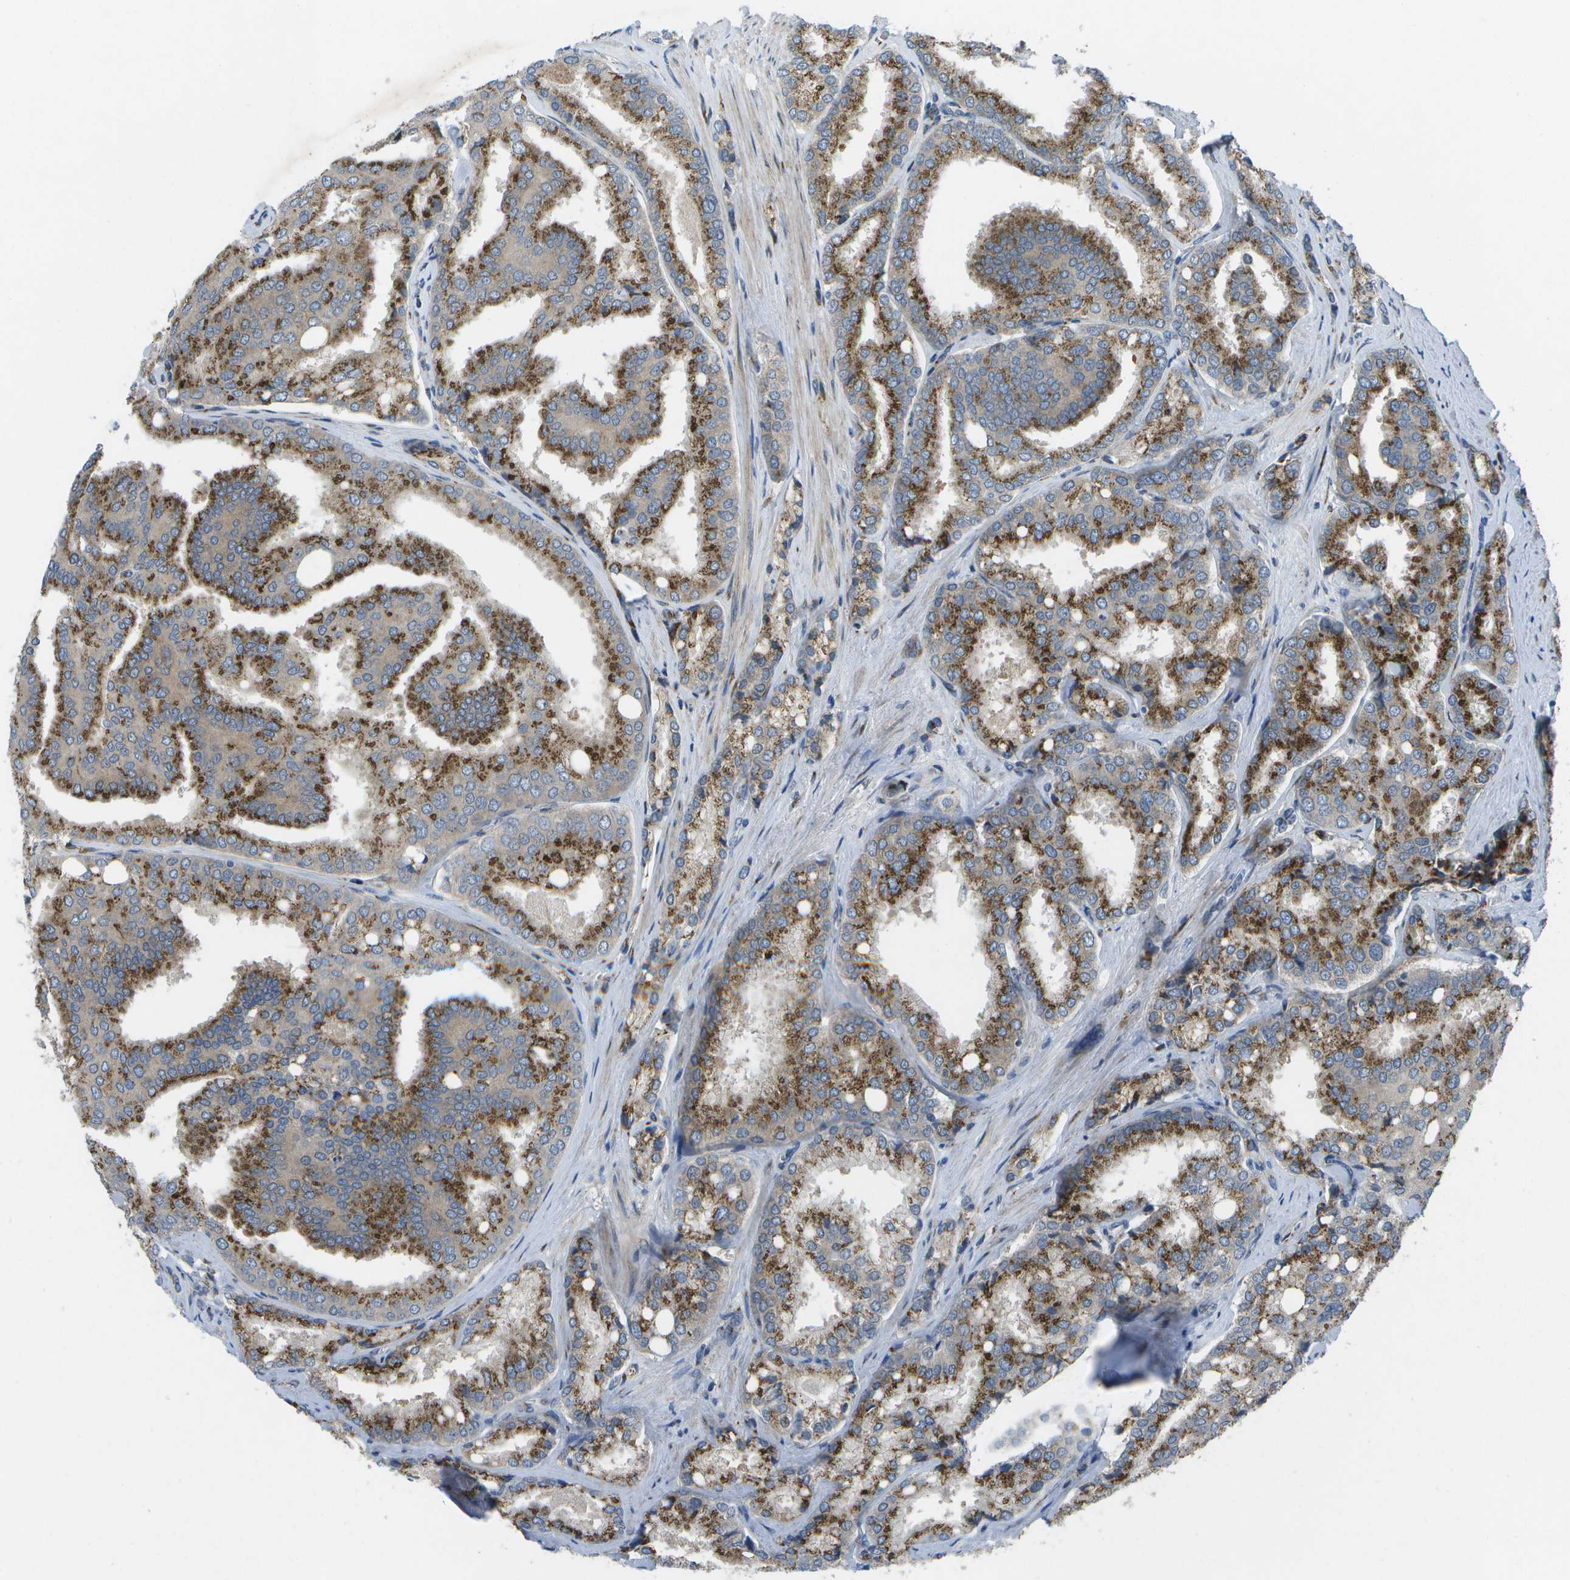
{"staining": {"intensity": "moderate", "quantity": ">75%", "location": "cytoplasmic/membranous"}, "tissue": "prostate cancer", "cell_type": "Tumor cells", "image_type": "cancer", "snomed": [{"axis": "morphology", "description": "Adenocarcinoma, High grade"}, {"axis": "topography", "description": "Prostate"}], "caption": "A photomicrograph of human prostate cancer stained for a protein demonstrates moderate cytoplasmic/membranous brown staining in tumor cells. (IHC, brightfield microscopy, high magnification).", "gene": "QSOX2", "patient": {"sex": "male", "age": 50}}